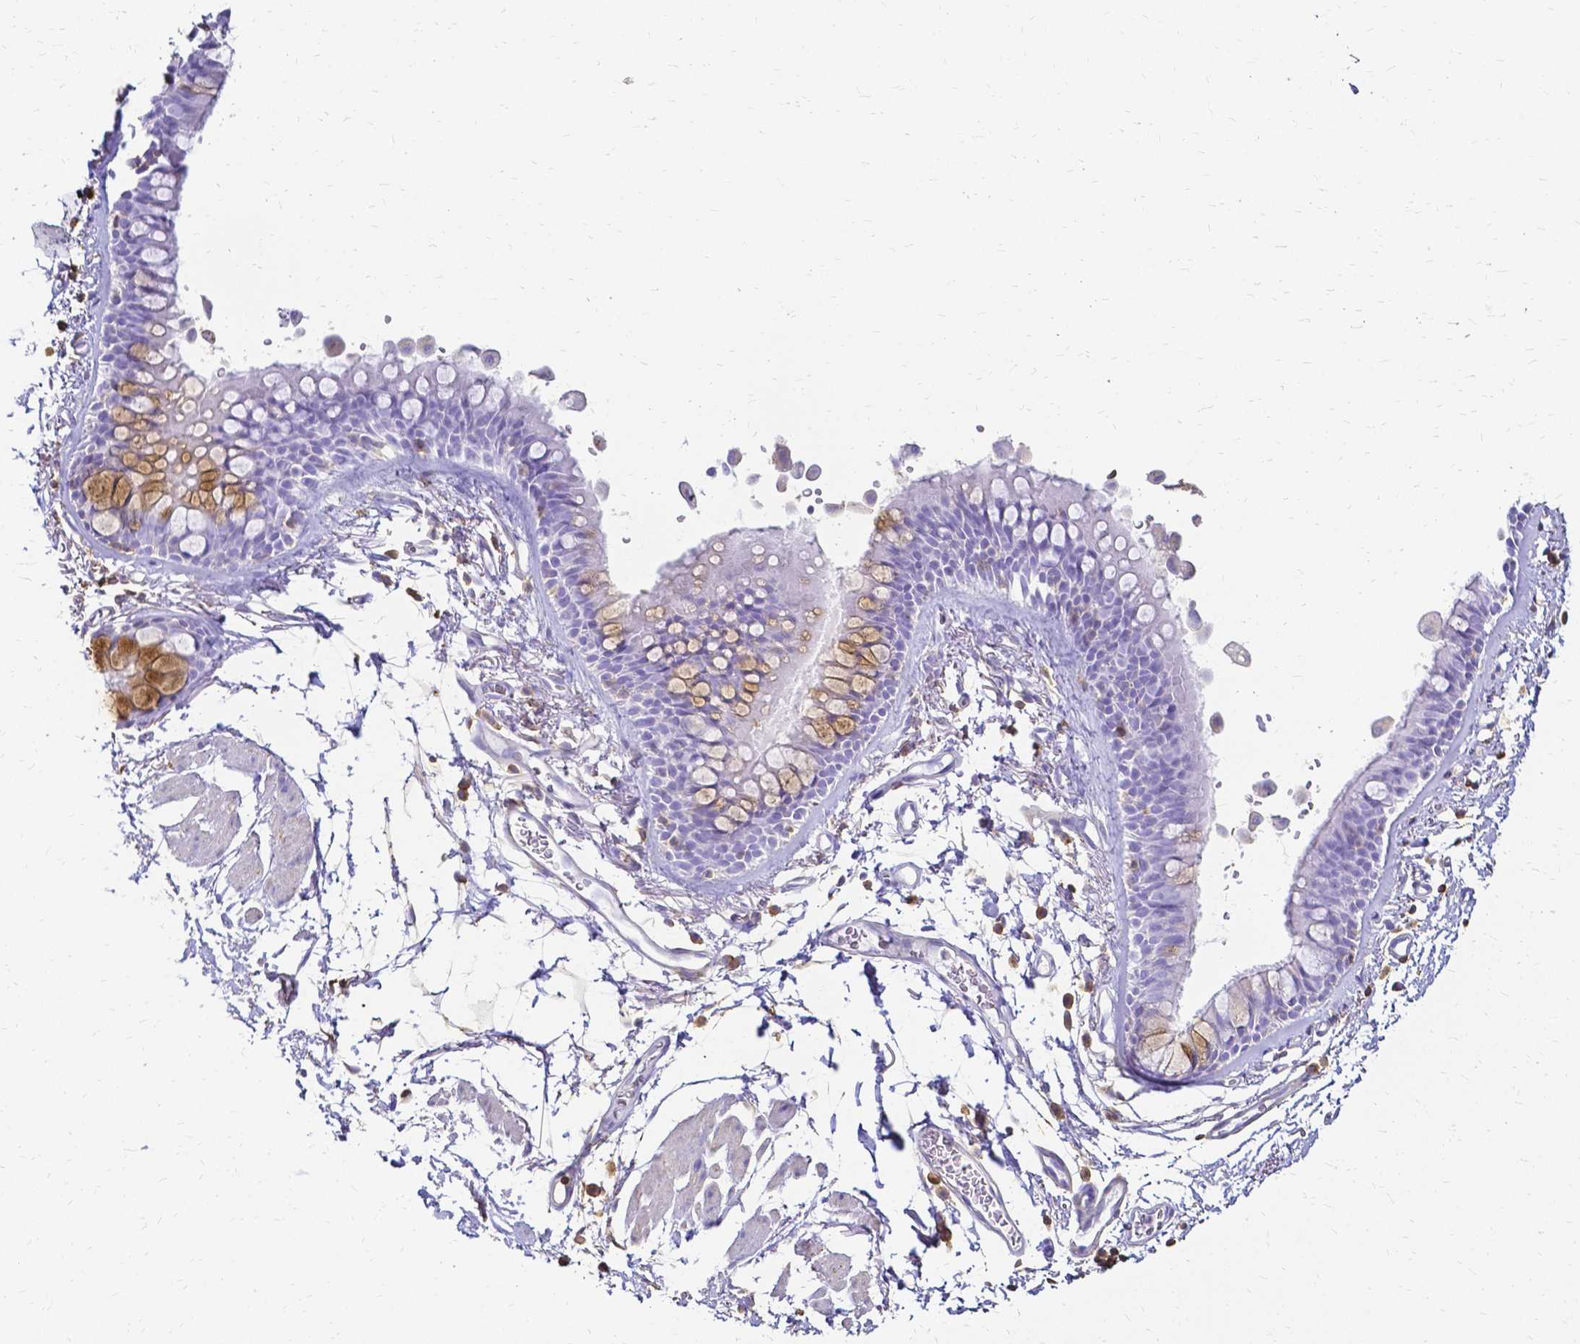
{"staining": {"intensity": "moderate", "quantity": "<25%", "location": "cytoplasmic/membranous"}, "tissue": "bronchus", "cell_type": "Respiratory epithelial cells", "image_type": "normal", "snomed": [{"axis": "morphology", "description": "Normal tissue, NOS"}, {"axis": "topography", "description": "Cartilage tissue"}, {"axis": "topography", "description": "Bronchus"}], "caption": "Immunohistochemical staining of benign human bronchus displays <25% levels of moderate cytoplasmic/membranous protein staining in approximately <25% of respiratory epithelial cells. (DAB (3,3'-diaminobenzidine) = brown stain, brightfield microscopy at high magnification).", "gene": "HSPA12A", "patient": {"sex": "female", "age": 79}}